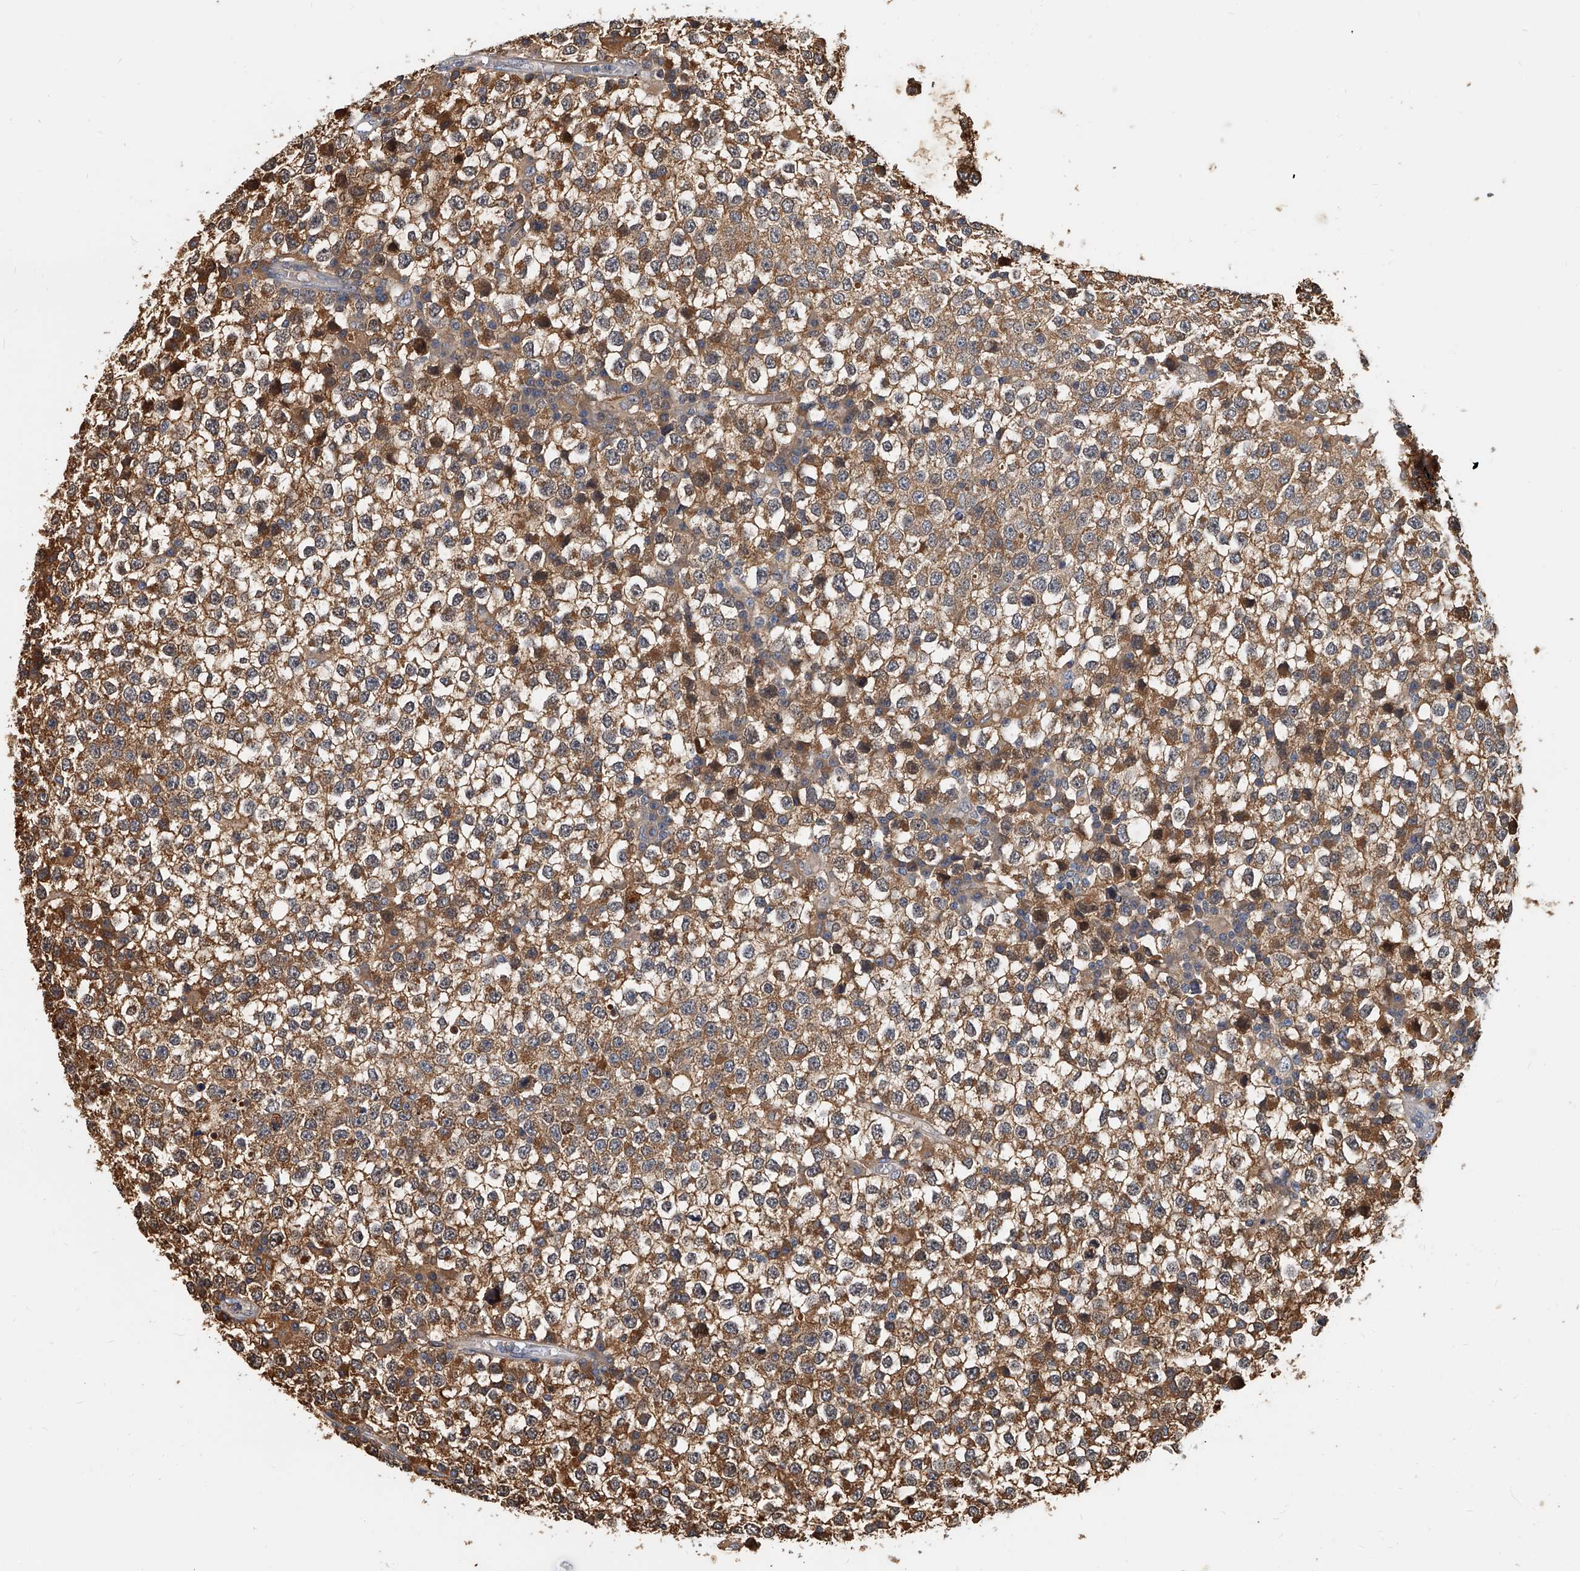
{"staining": {"intensity": "moderate", "quantity": ">75%", "location": "cytoplasmic/membranous"}, "tissue": "testis cancer", "cell_type": "Tumor cells", "image_type": "cancer", "snomed": [{"axis": "morphology", "description": "Seminoma, NOS"}, {"axis": "topography", "description": "Testis"}], "caption": "High-power microscopy captured an IHC image of testis cancer, revealing moderate cytoplasmic/membranous staining in about >75% of tumor cells.", "gene": "CD200", "patient": {"sex": "male", "age": 65}}